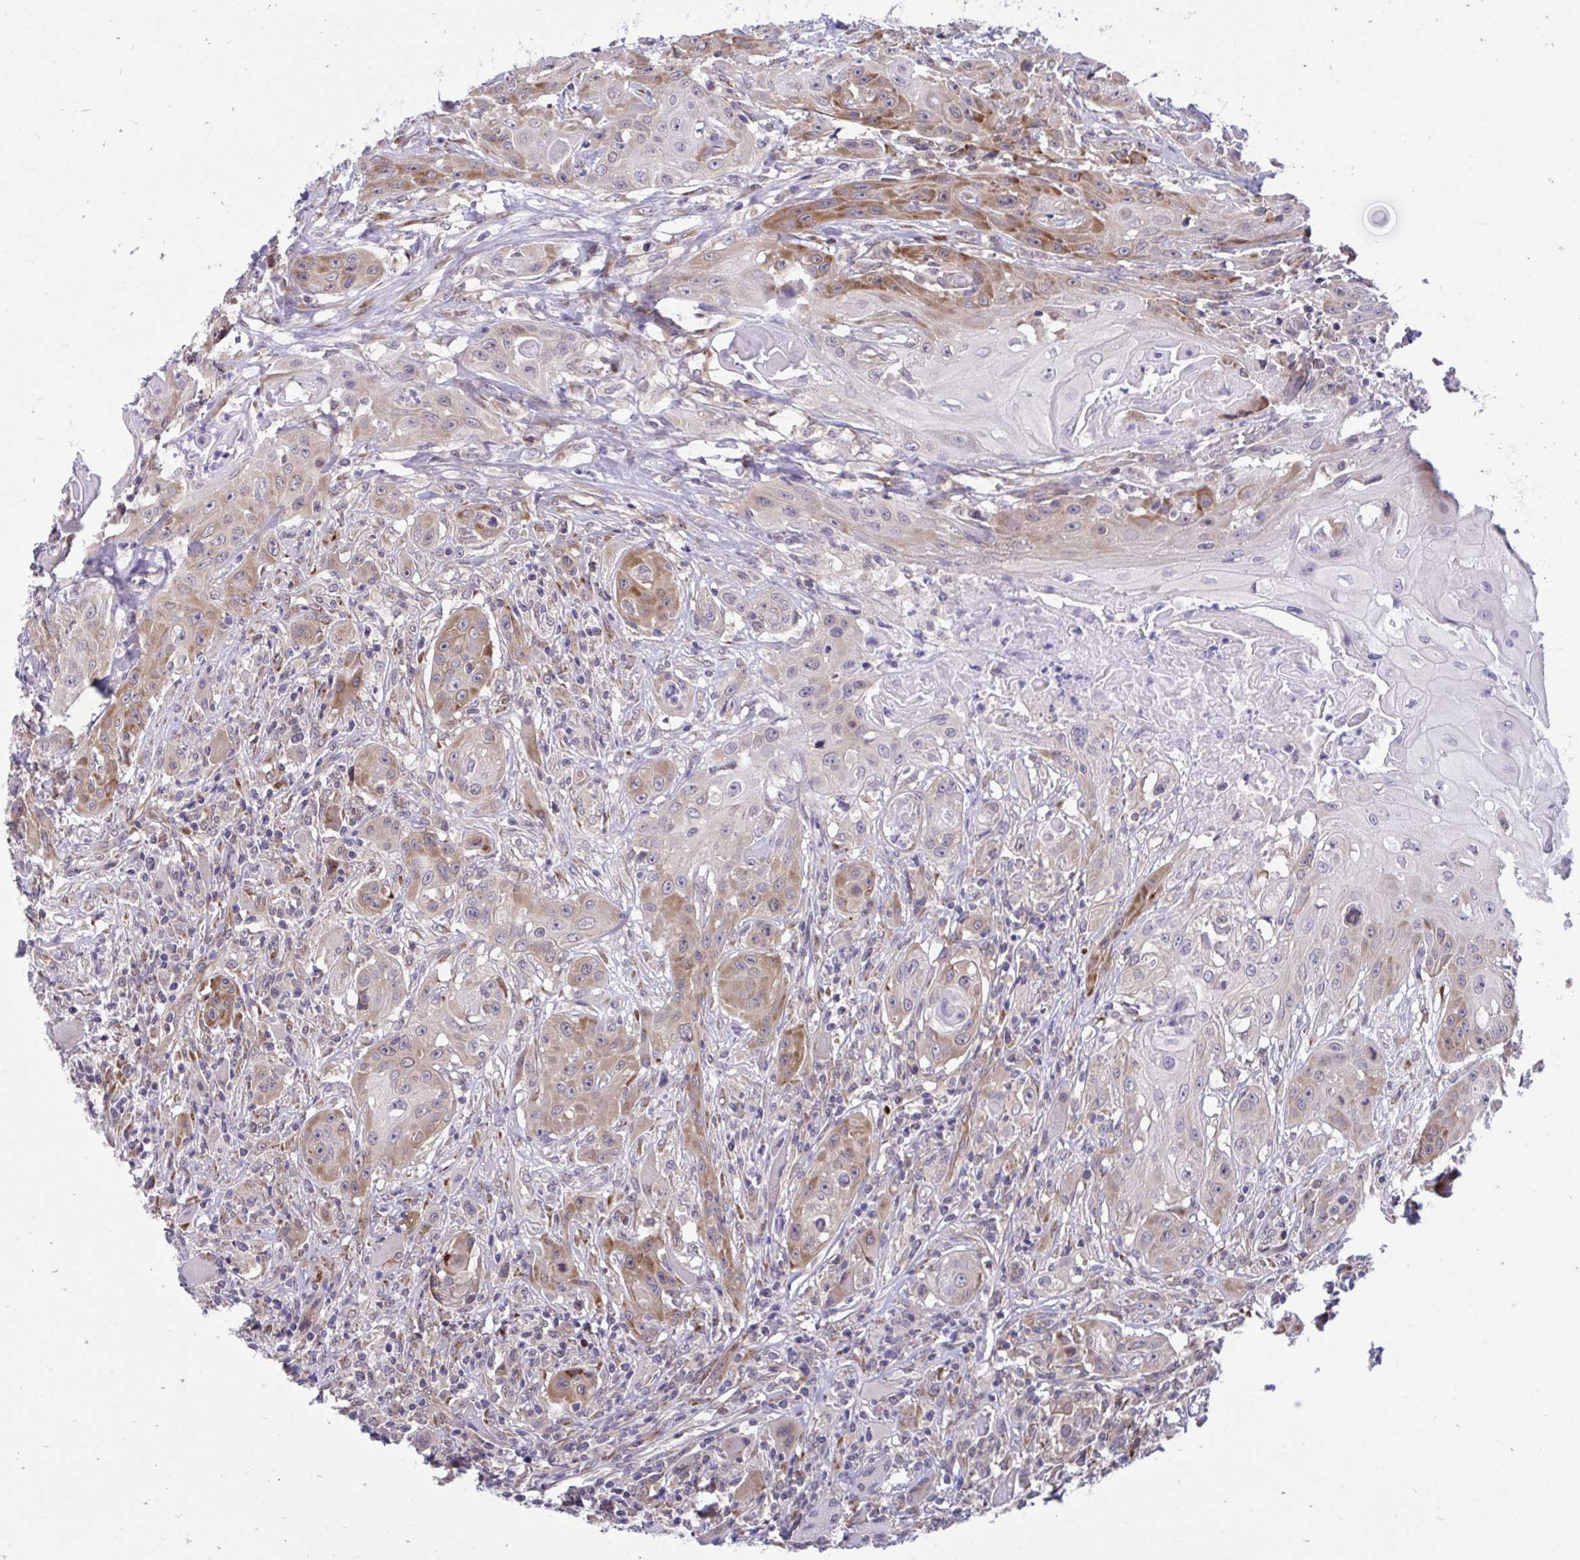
{"staining": {"intensity": "moderate", "quantity": "25%-75%", "location": "cytoplasmic/membranous"}, "tissue": "head and neck cancer", "cell_type": "Tumor cells", "image_type": "cancer", "snomed": [{"axis": "morphology", "description": "Squamous cell carcinoma, NOS"}, {"axis": "topography", "description": "Oral tissue"}, {"axis": "topography", "description": "Head-Neck"}, {"axis": "topography", "description": "Neck, NOS"}], "caption": "A photomicrograph of head and neck cancer (squamous cell carcinoma) stained for a protein displays moderate cytoplasmic/membranous brown staining in tumor cells.", "gene": "SELENON", "patient": {"sex": "female", "age": 55}}